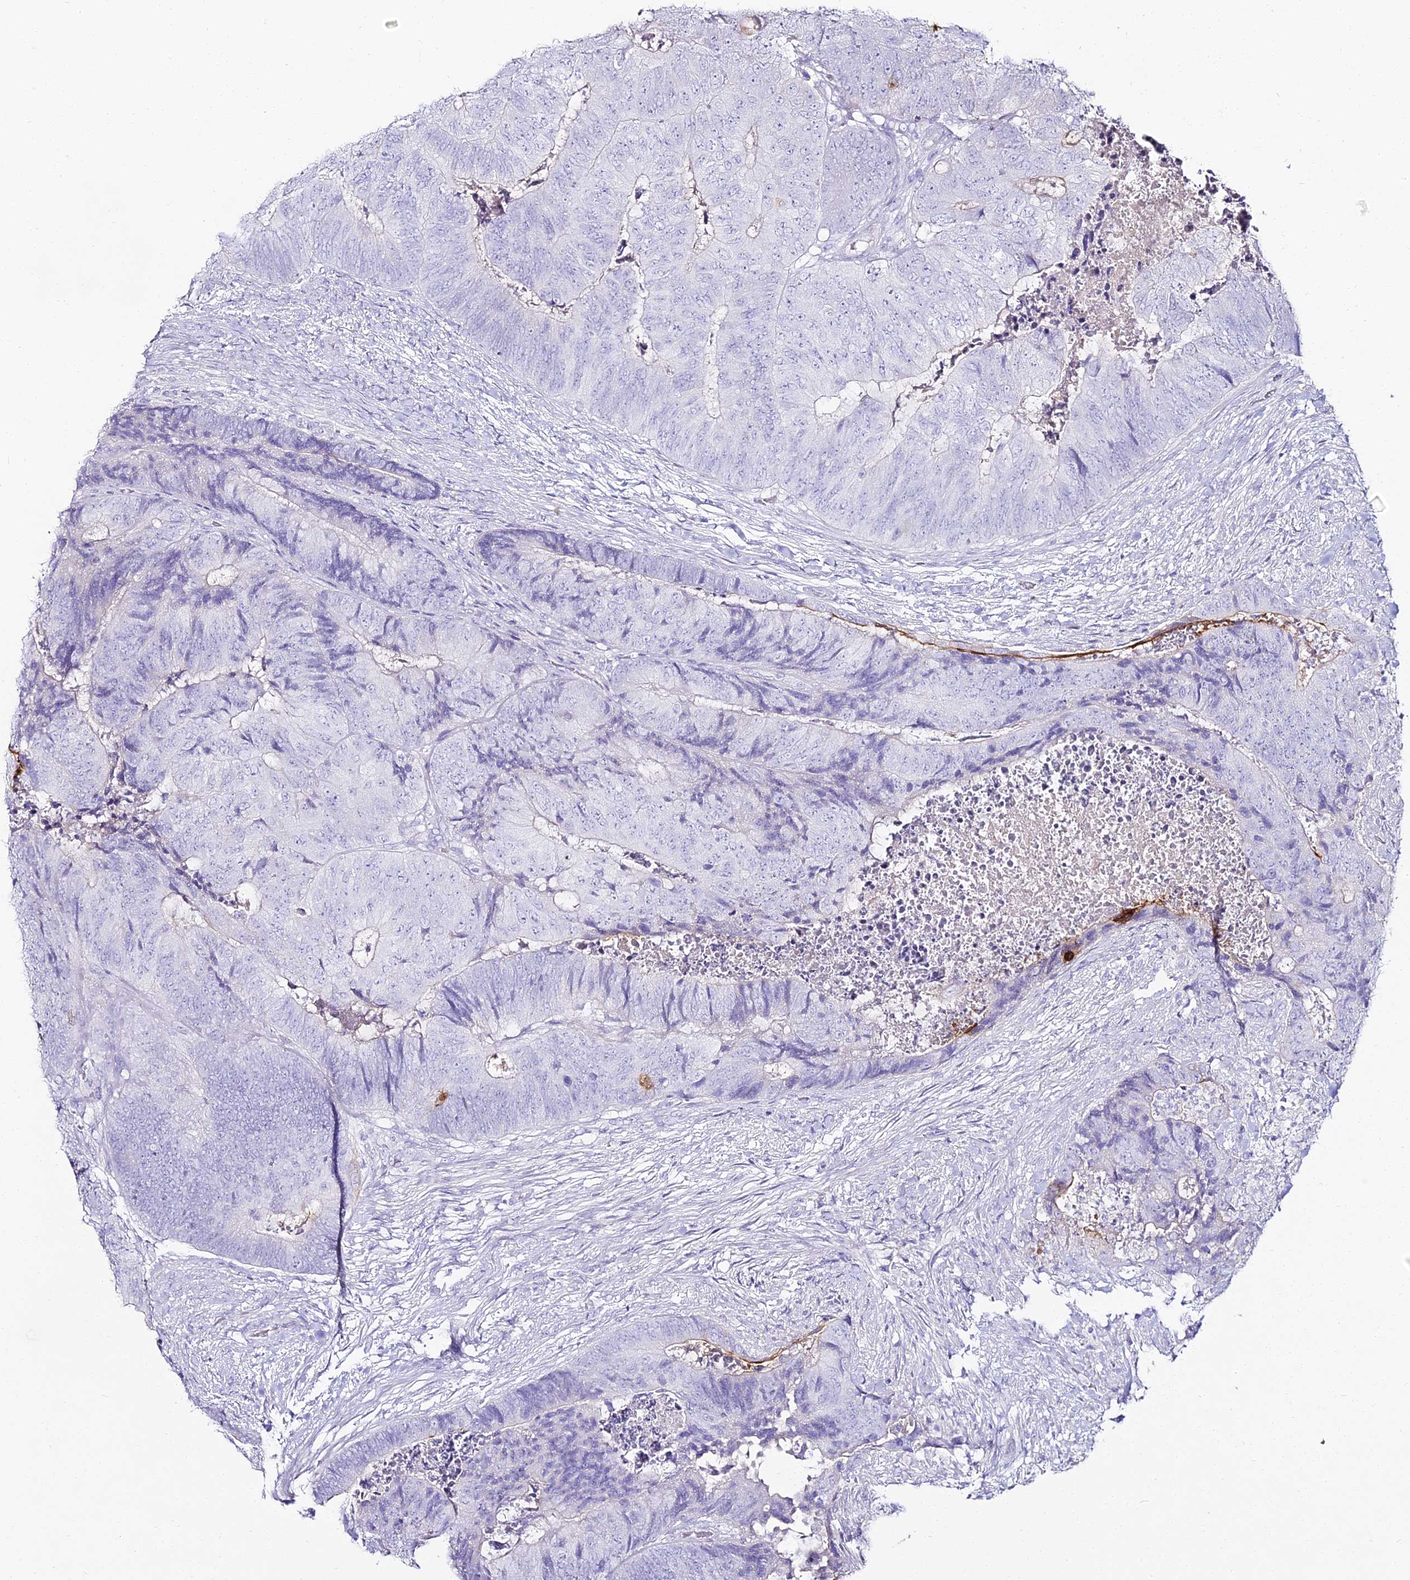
{"staining": {"intensity": "negative", "quantity": "none", "location": "none"}, "tissue": "colorectal cancer", "cell_type": "Tumor cells", "image_type": "cancer", "snomed": [{"axis": "morphology", "description": "Adenocarcinoma, NOS"}, {"axis": "topography", "description": "Colon"}], "caption": "Human colorectal cancer stained for a protein using immunohistochemistry reveals no staining in tumor cells.", "gene": "ALPG", "patient": {"sex": "female", "age": 67}}